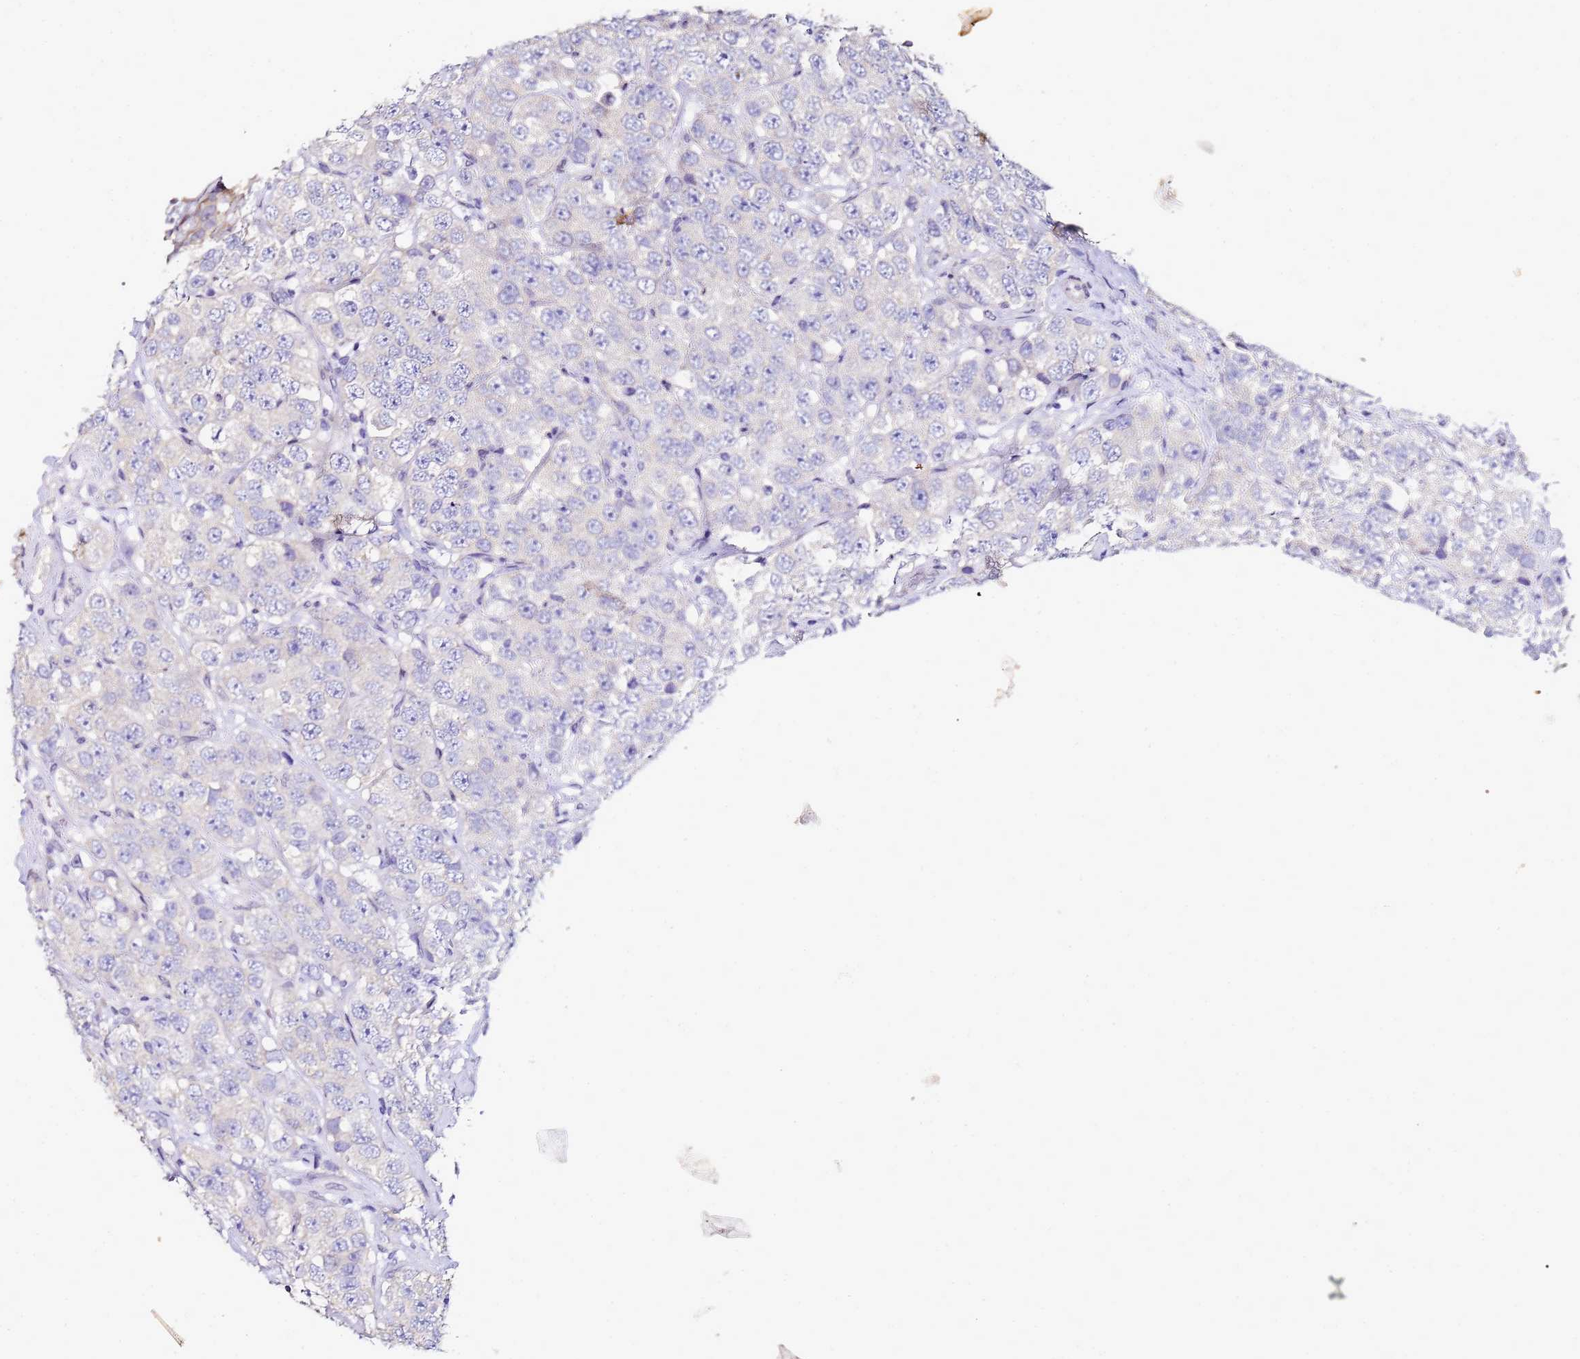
{"staining": {"intensity": "negative", "quantity": "none", "location": "none"}, "tissue": "testis cancer", "cell_type": "Tumor cells", "image_type": "cancer", "snomed": [{"axis": "morphology", "description": "Seminoma, NOS"}, {"axis": "topography", "description": "Testis"}], "caption": "Micrograph shows no protein positivity in tumor cells of testis cancer tissue.", "gene": "FAM166B", "patient": {"sex": "male", "age": 28}}